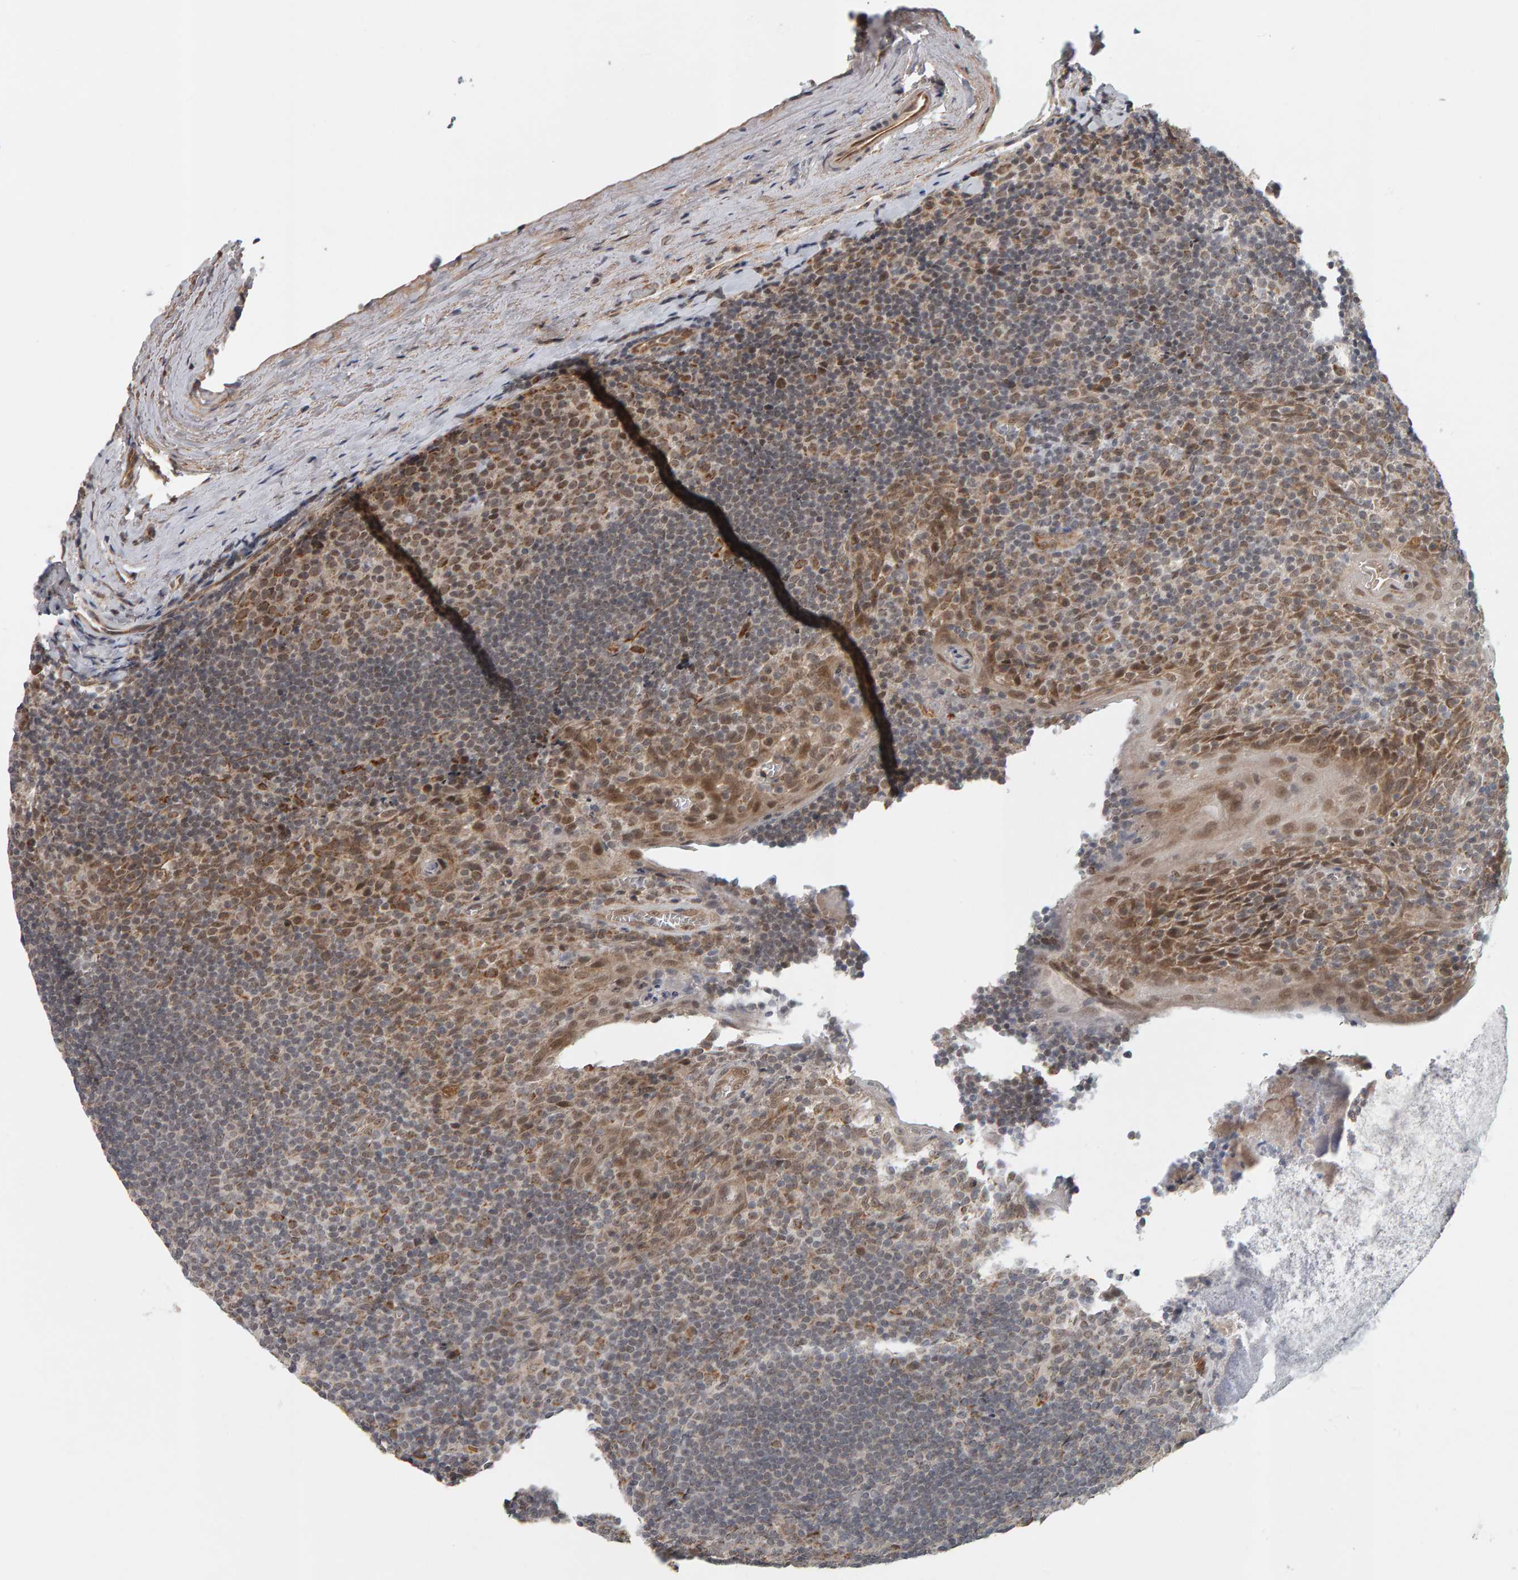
{"staining": {"intensity": "moderate", "quantity": ">75%", "location": "cytoplasmic/membranous"}, "tissue": "tonsil", "cell_type": "Germinal center cells", "image_type": "normal", "snomed": [{"axis": "morphology", "description": "Normal tissue, NOS"}, {"axis": "topography", "description": "Tonsil"}], "caption": "A high-resolution photomicrograph shows immunohistochemistry staining of normal tonsil, which shows moderate cytoplasmic/membranous positivity in about >75% of germinal center cells.", "gene": "DAP3", "patient": {"sex": "male", "age": 37}}